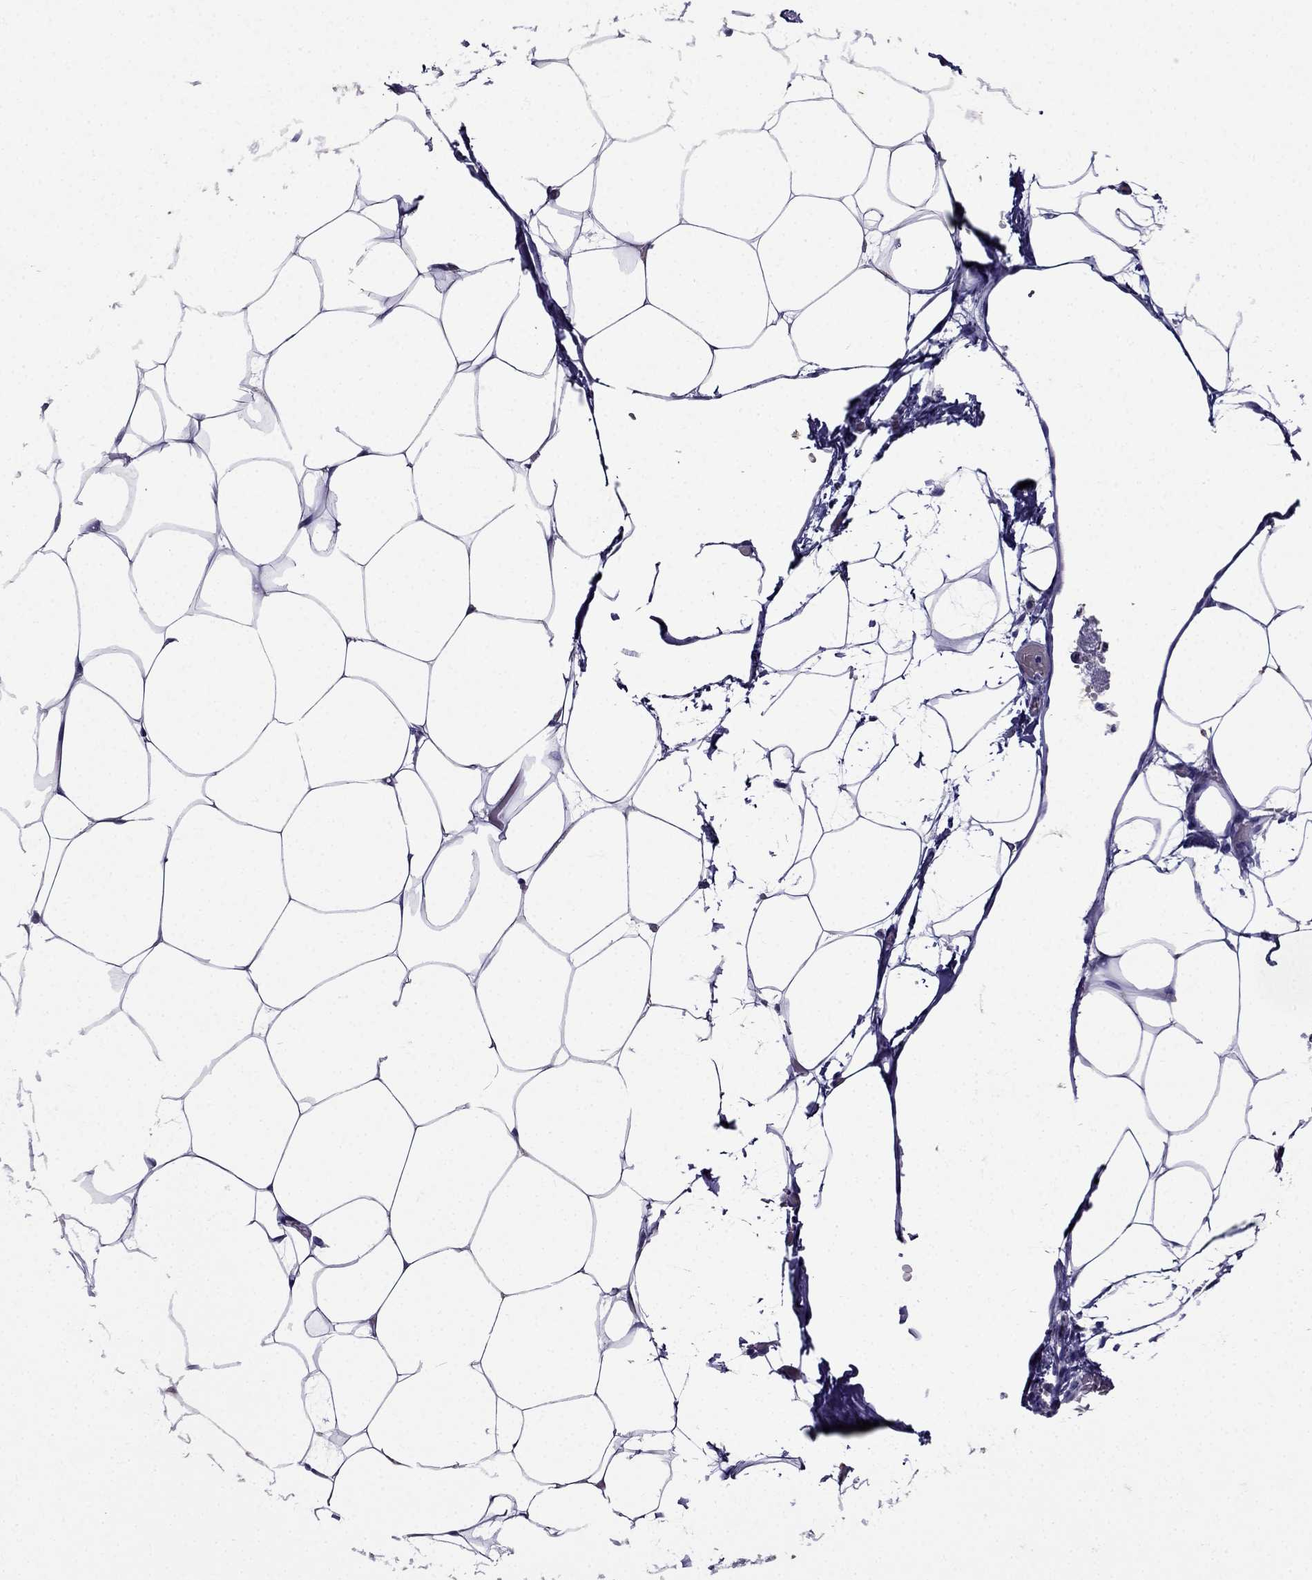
{"staining": {"intensity": "negative", "quantity": "none", "location": "none"}, "tissue": "adipose tissue", "cell_type": "Adipocytes", "image_type": "normal", "snomed": [{"axis": "morphology", "description": "Normal tissue, NOS"}, {"axis": "topography", "description": "Adipose tissue"}], "caption": "IHC of unremarkable human adipose tissue displays no staining in adipocytes. Nuclei are stained in blue.", "gene": "DNAH17", "patient": {"sex": "male", "age": 57}}